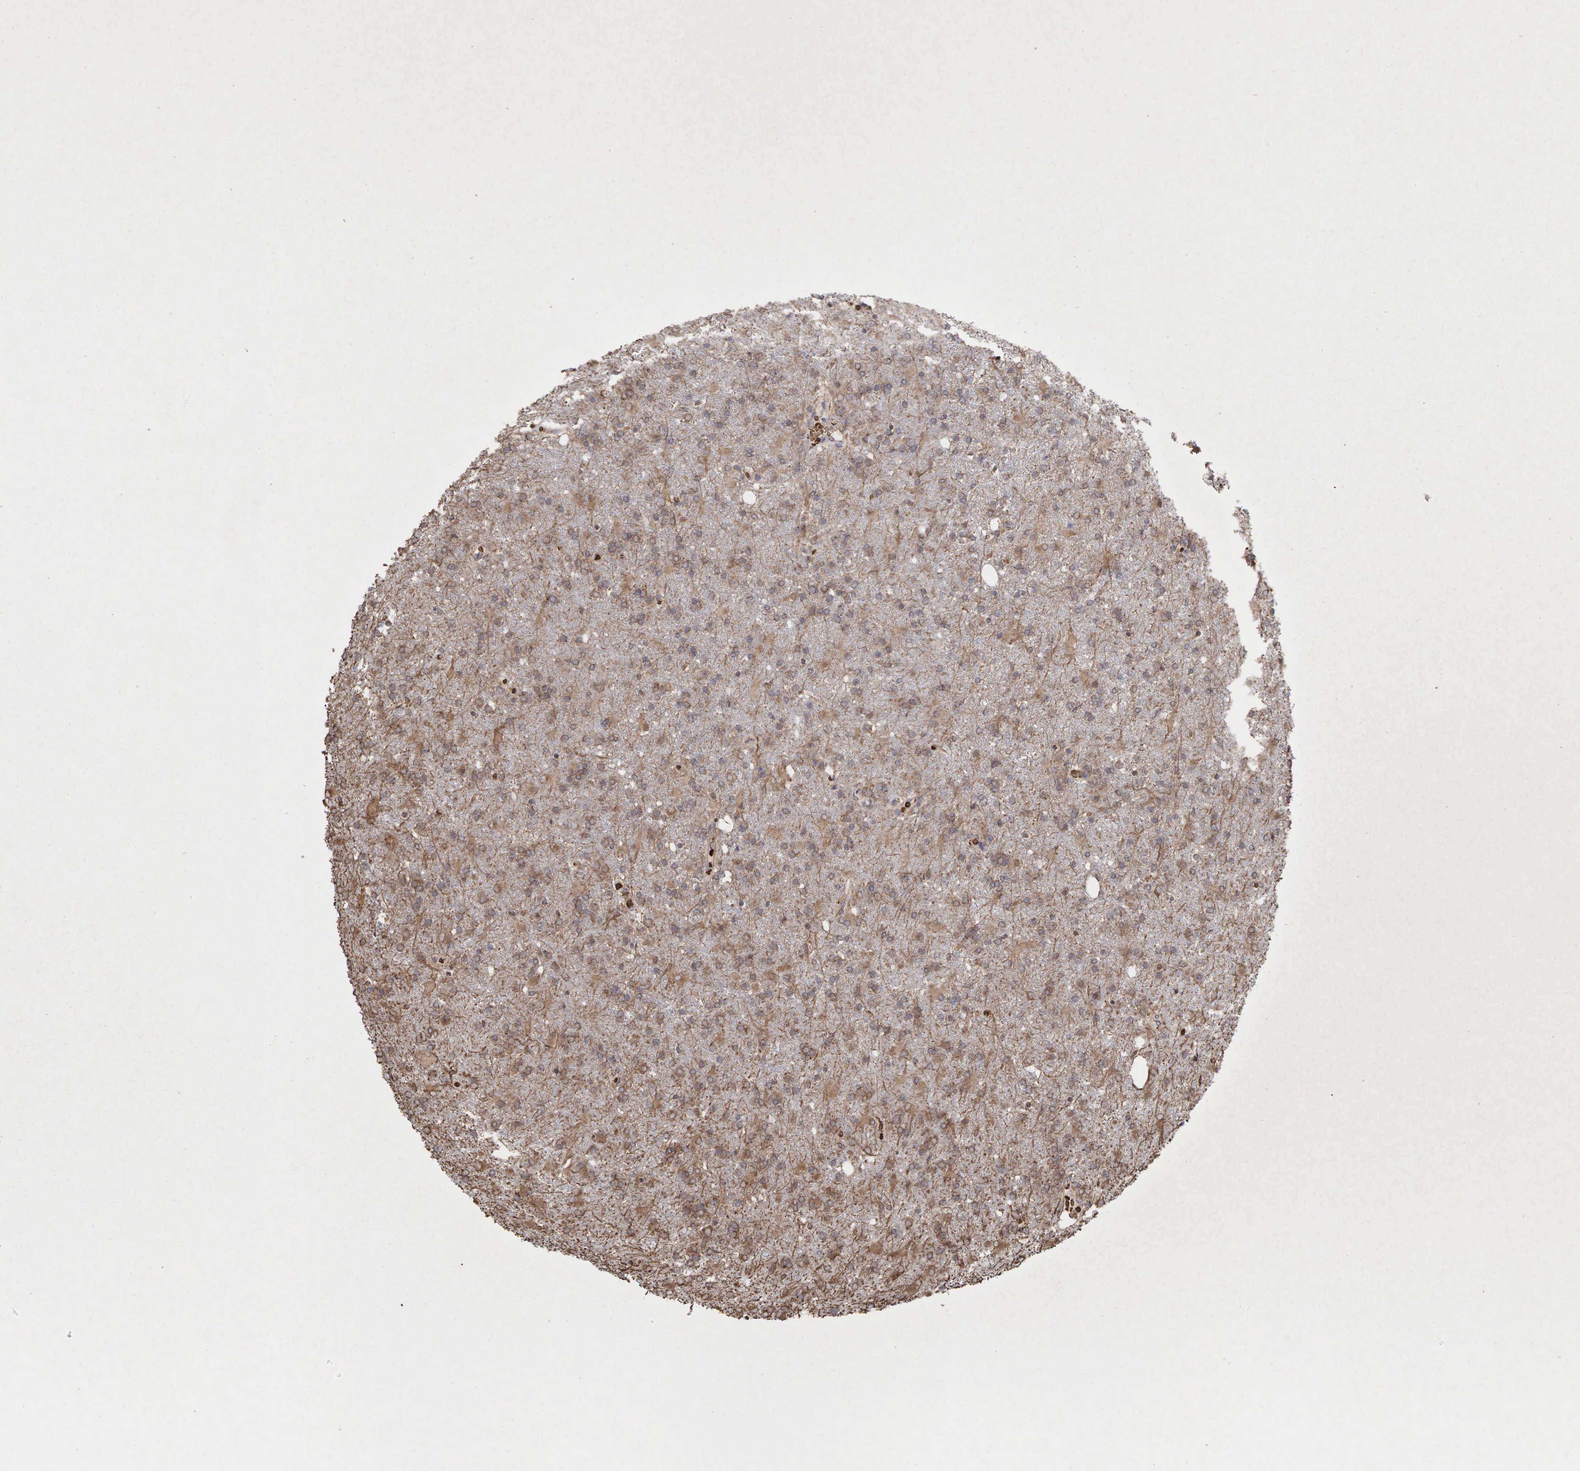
{"staining": {"intensity": "weak", "quantity": ">75%", "location": "cytoplasmic/membranous"}, "tissue": "glioma", "cell_type": "Tumor cells", "image_type": "cancer", "snomed": [{"axis": "morphology", "description": "Glioma, malignant, High grade"}, {"axis": "topography", "description": "Brain"}], "caption": "Immunohistochemical staining of human malignant glioma (high-grade) displays low levels of weak cytoplasmic/membranous protein staining in about >75% of tumor cells.", "gene": "PABPC5", "patient": {"sex": "male", "age": 68}}